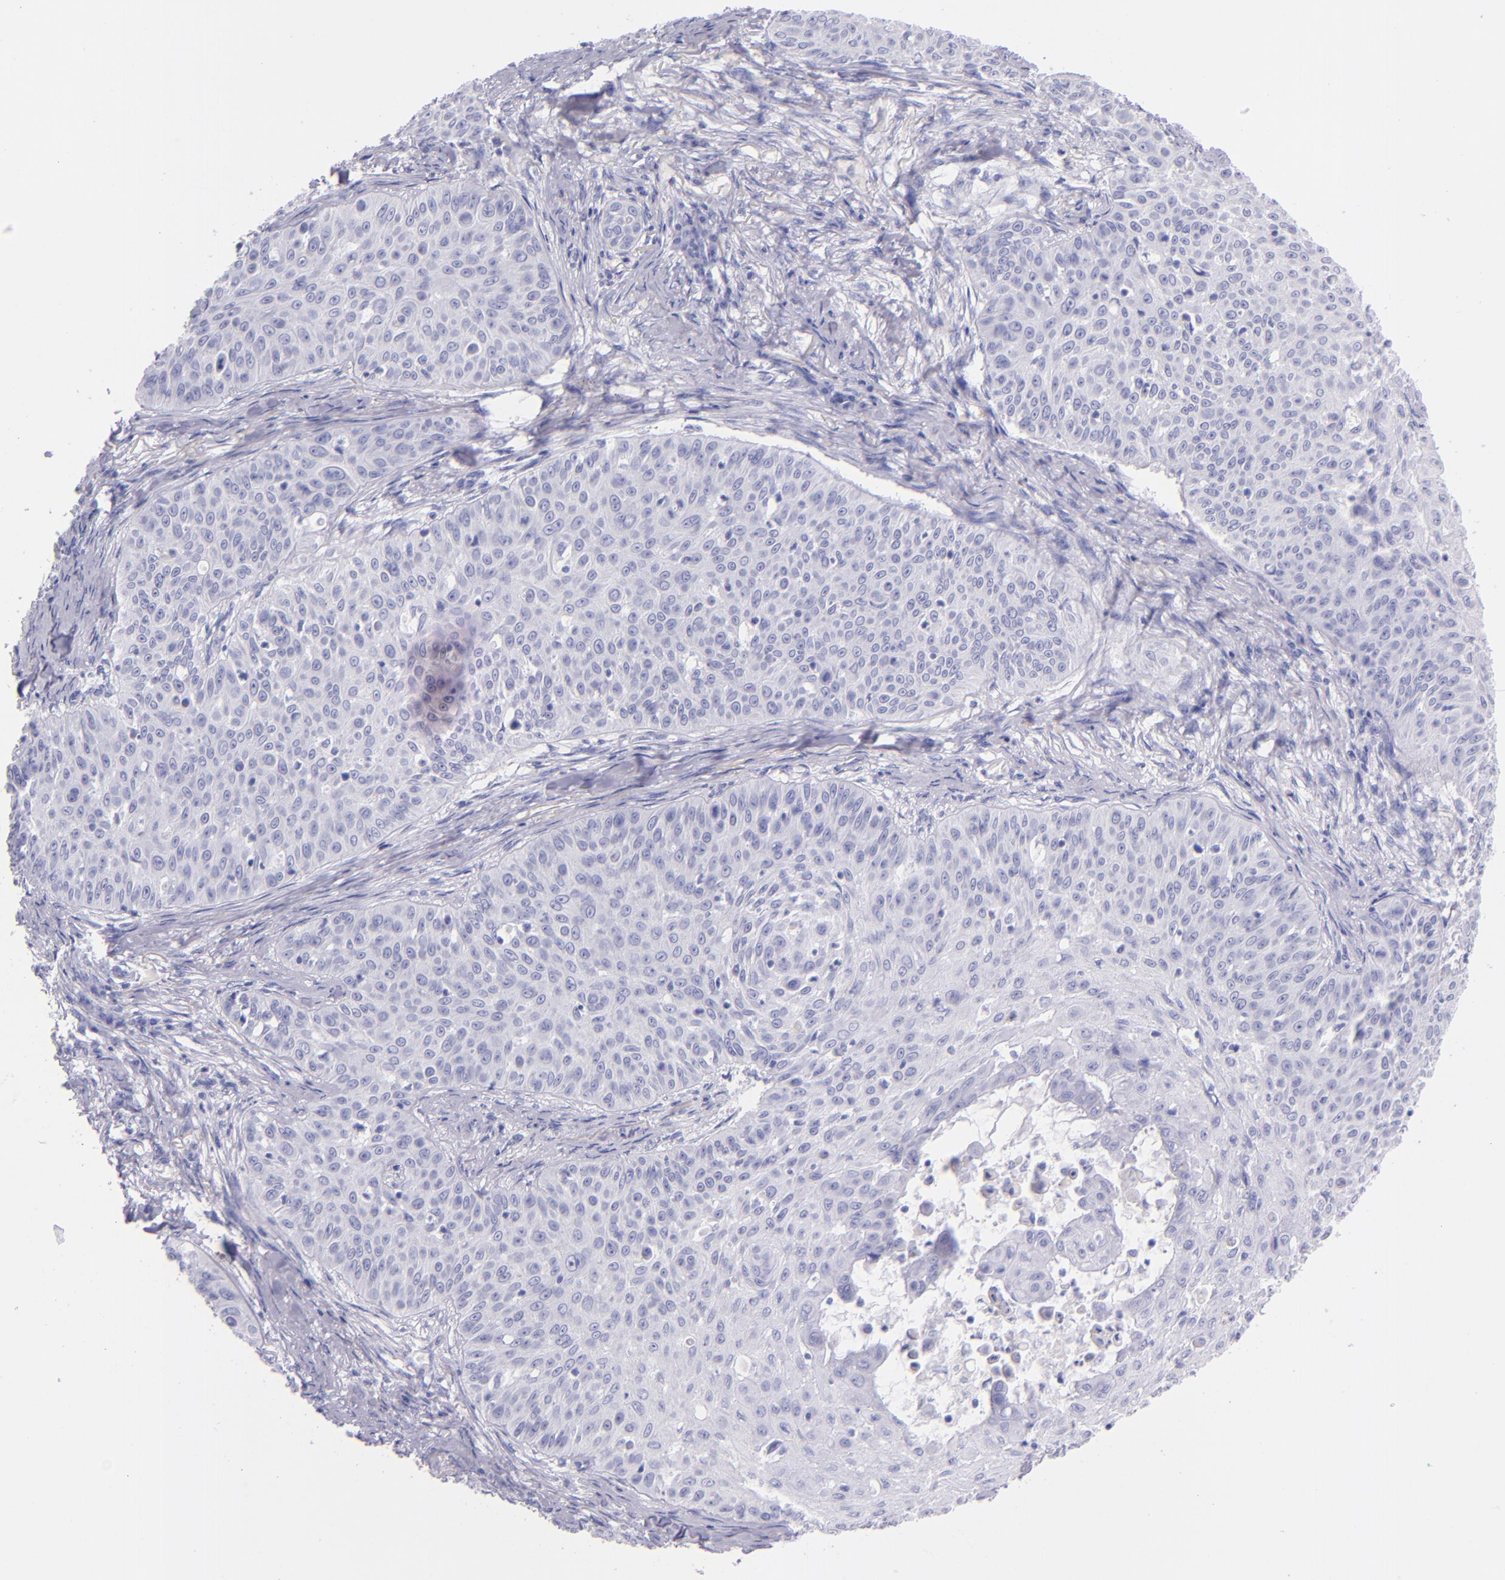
{"staining": {"intensity": "negative", "quantity": "none", "location": "none"}, "tissue": "skin cancer", "cell_type": "Tumor cells", "image_type": "cancer", "snomed": [{"axis": "morphology", "description": "Squamous cell carcinoma, NOS"}, {"axis": "topography", "description": "Skin"}], "caption": "High magnification brightfield microscopy of skin squamous cell carcinoma stained with DAB (brown) and counterstained with hematoxylin (blue): tumor cells show no significant expression. The staining is performed using DAB brown chromogen with nuclei counter-stained in using hematoxylin.", "gene": "SFTPB", "patient": {"sex": "male", "age": 82}}